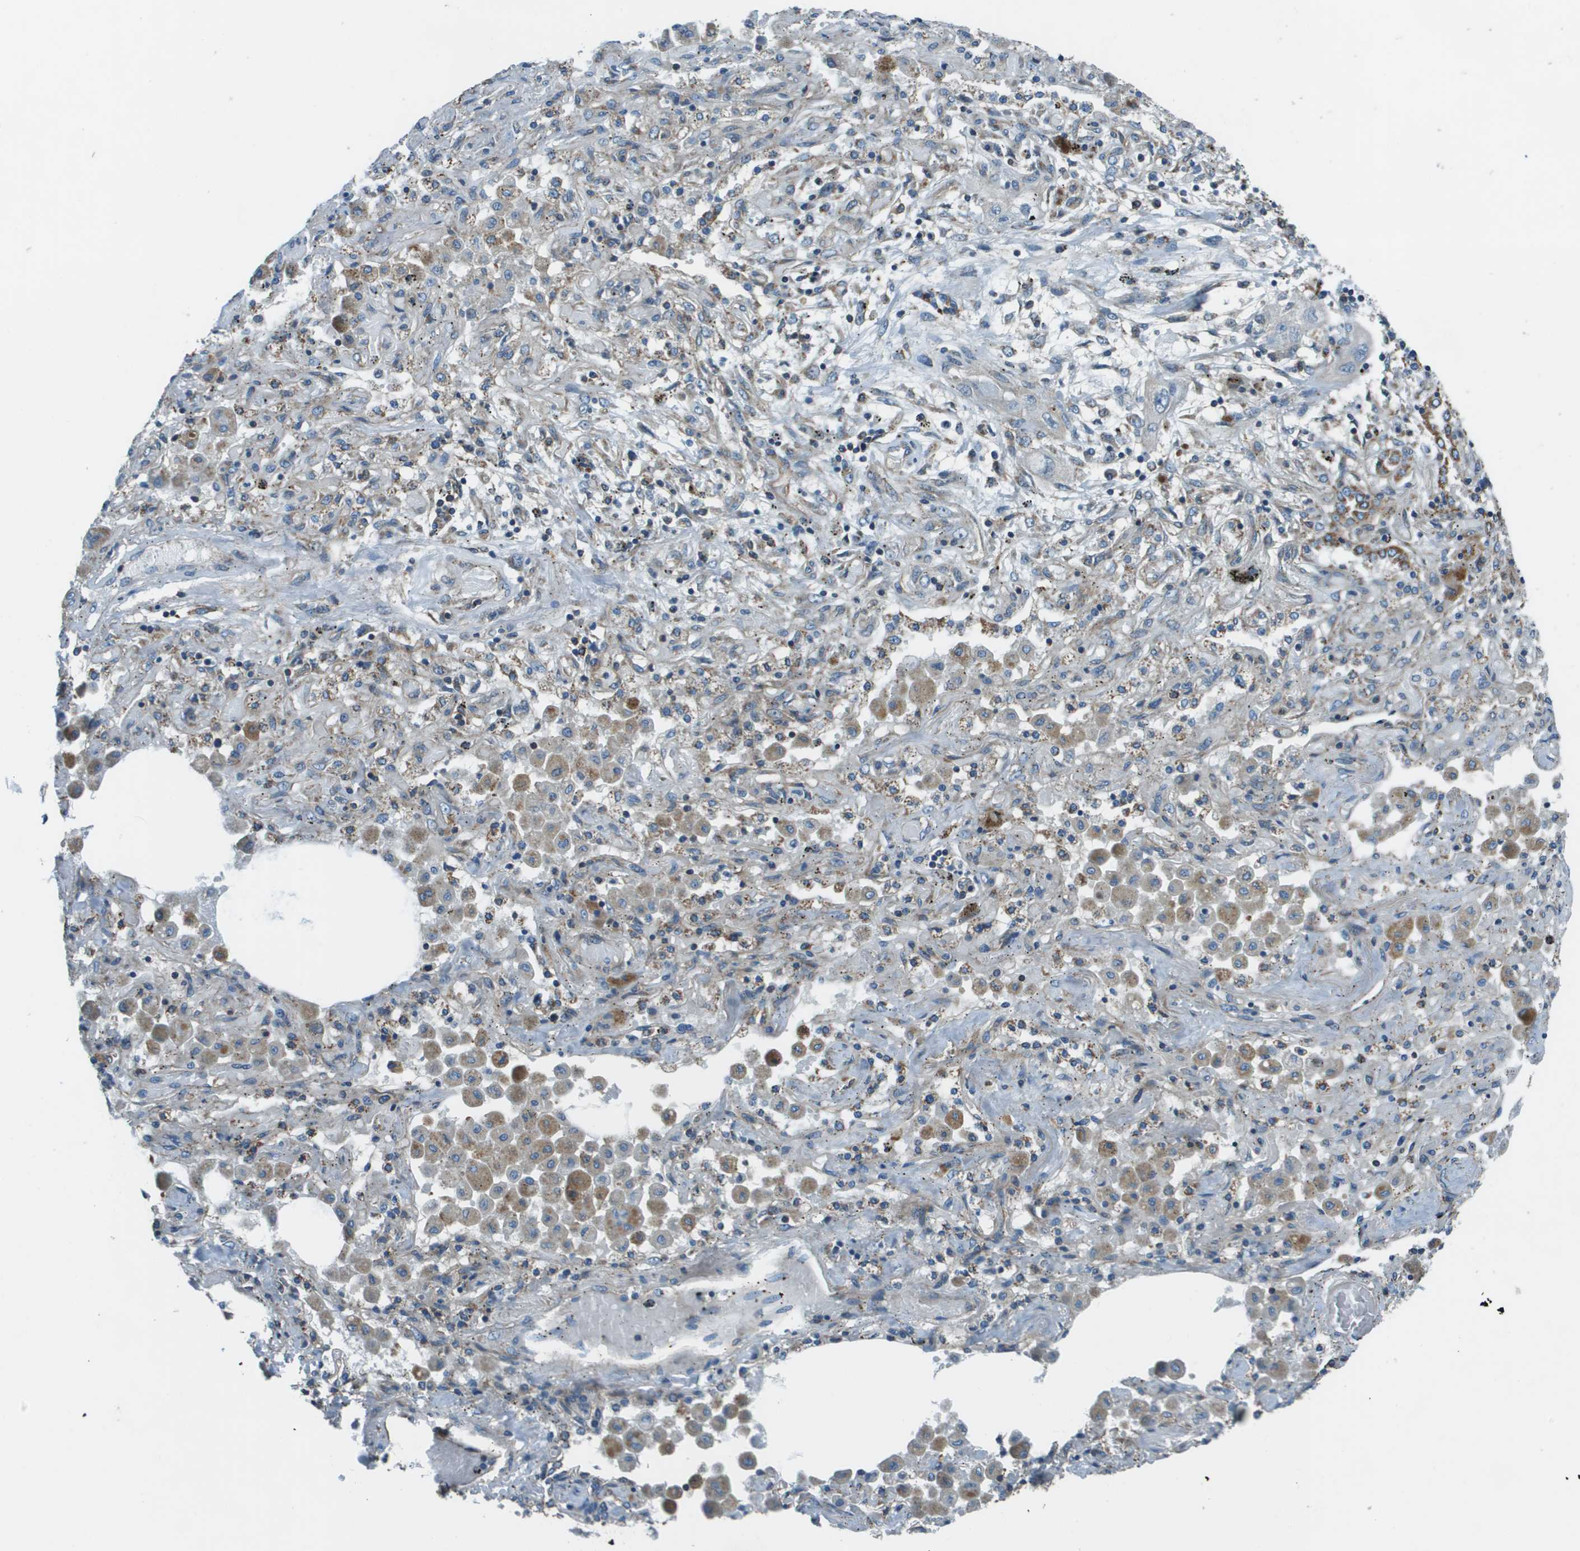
{"staining": {"intensity": "weak", "quantity": "<25%", "location": "cytoplasmic/membranous"}, "tissue": "lung cancer", "cell_type": "Tumor cells", "image_type": "cancer", "snomed": [{"axis": "morphology", "description": "Squamous cell carcinoma, NOS"}, {"axis": "topography", "description": "Lung"}], "caption": "A high-resolution micrograph shows immunohistochemistry staining of squamous cell carcinoma (lung), which exhibits no significant expression in tumor cells.", "gene": "TMEM51", "patient": {"sex": "female", "age": 47}}